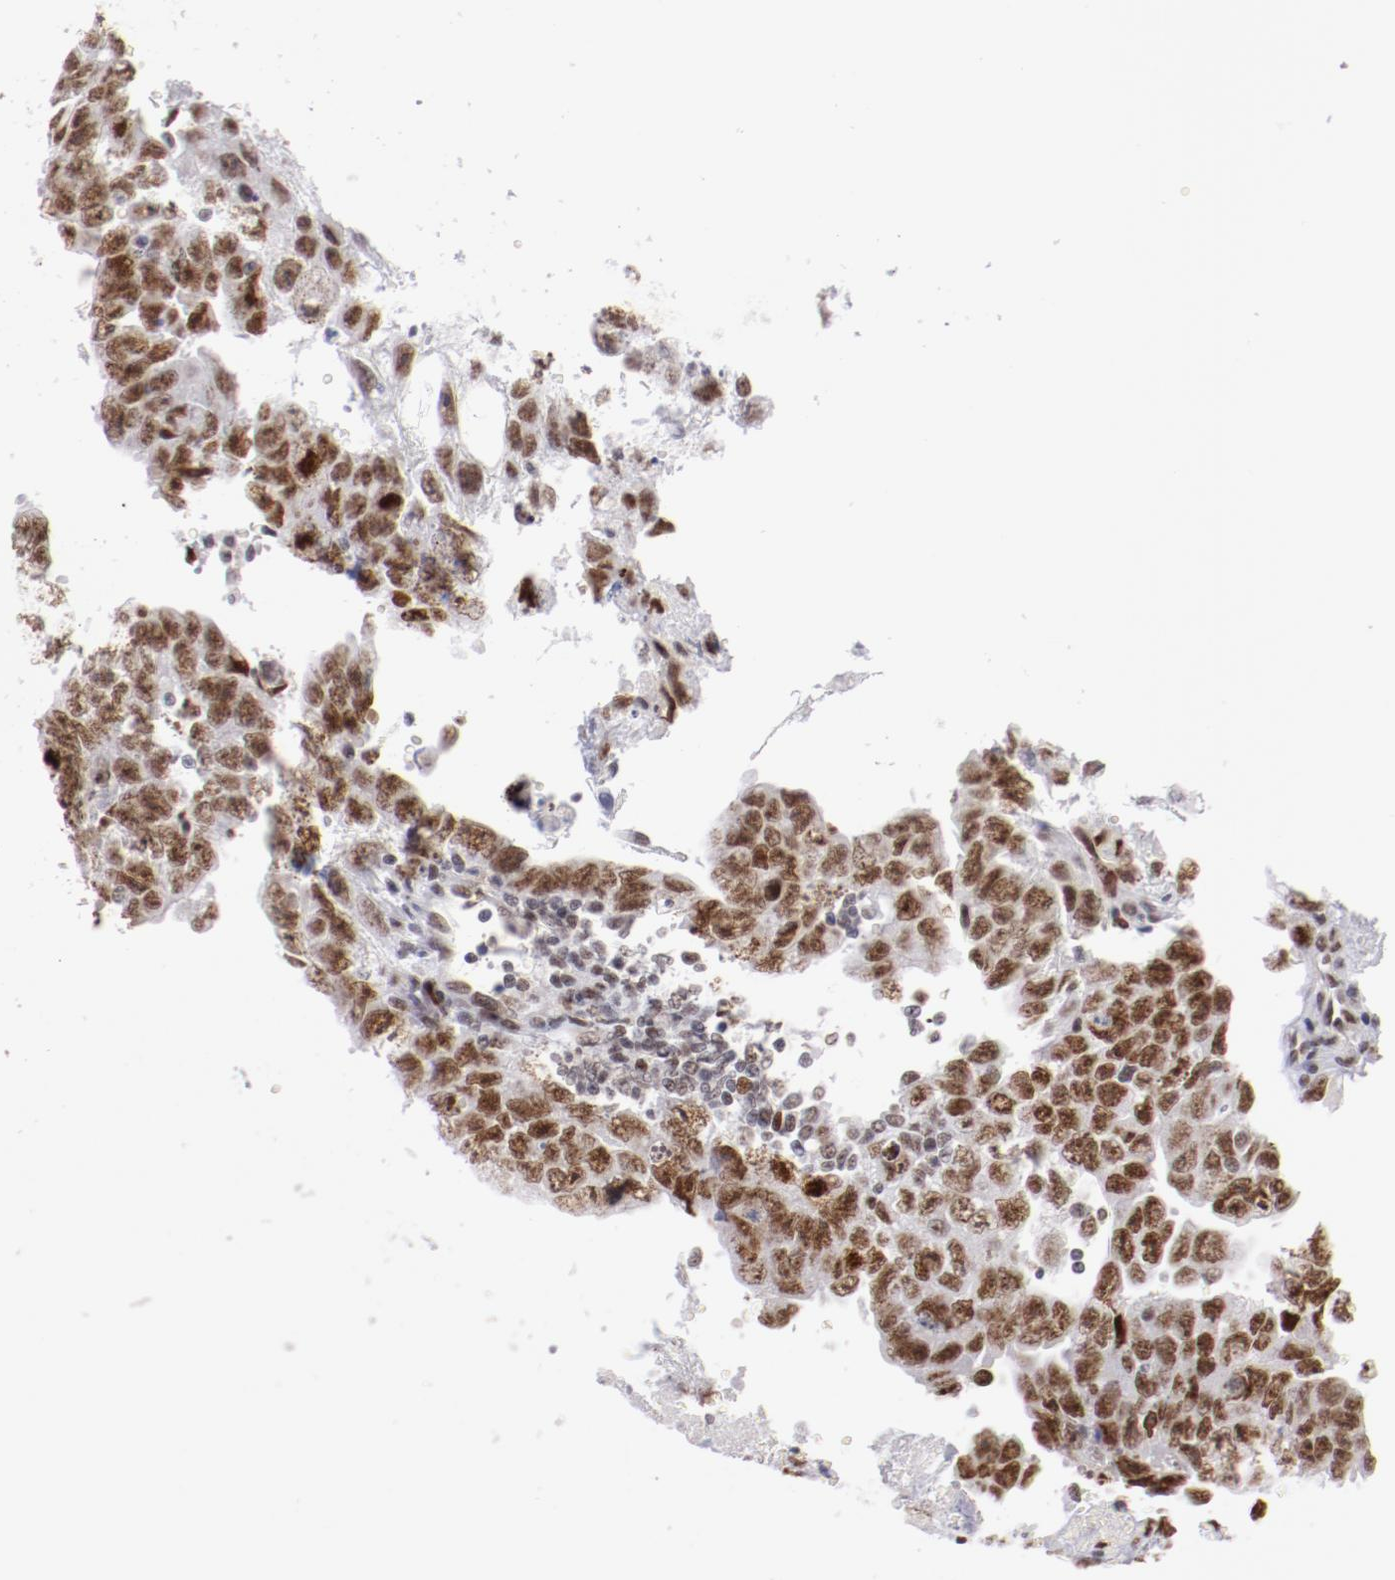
{"staining": {"intensity": "strong", "quantity": ">75%", "location": "nuclear"}, "tissue": "testis cancer", "cell_type": "Tumor cells", "image_type": "cancer", "snomed": [{"axis": "morphology", "description": "Carcinoma, Embryonal, NOS"}, {"axis": "topography", "description": "Testis"}], "caption": "Immunohistochemistry histopathology image of neoplastic tissue: human testis cancer stained using IHC displays high levels of strong protein expression localized specifically in the nuclear of tumor cells, appearing as a nuclear brown color.", "gene": "TFAP4", "patient": {"sex": "male", "age": 28}}